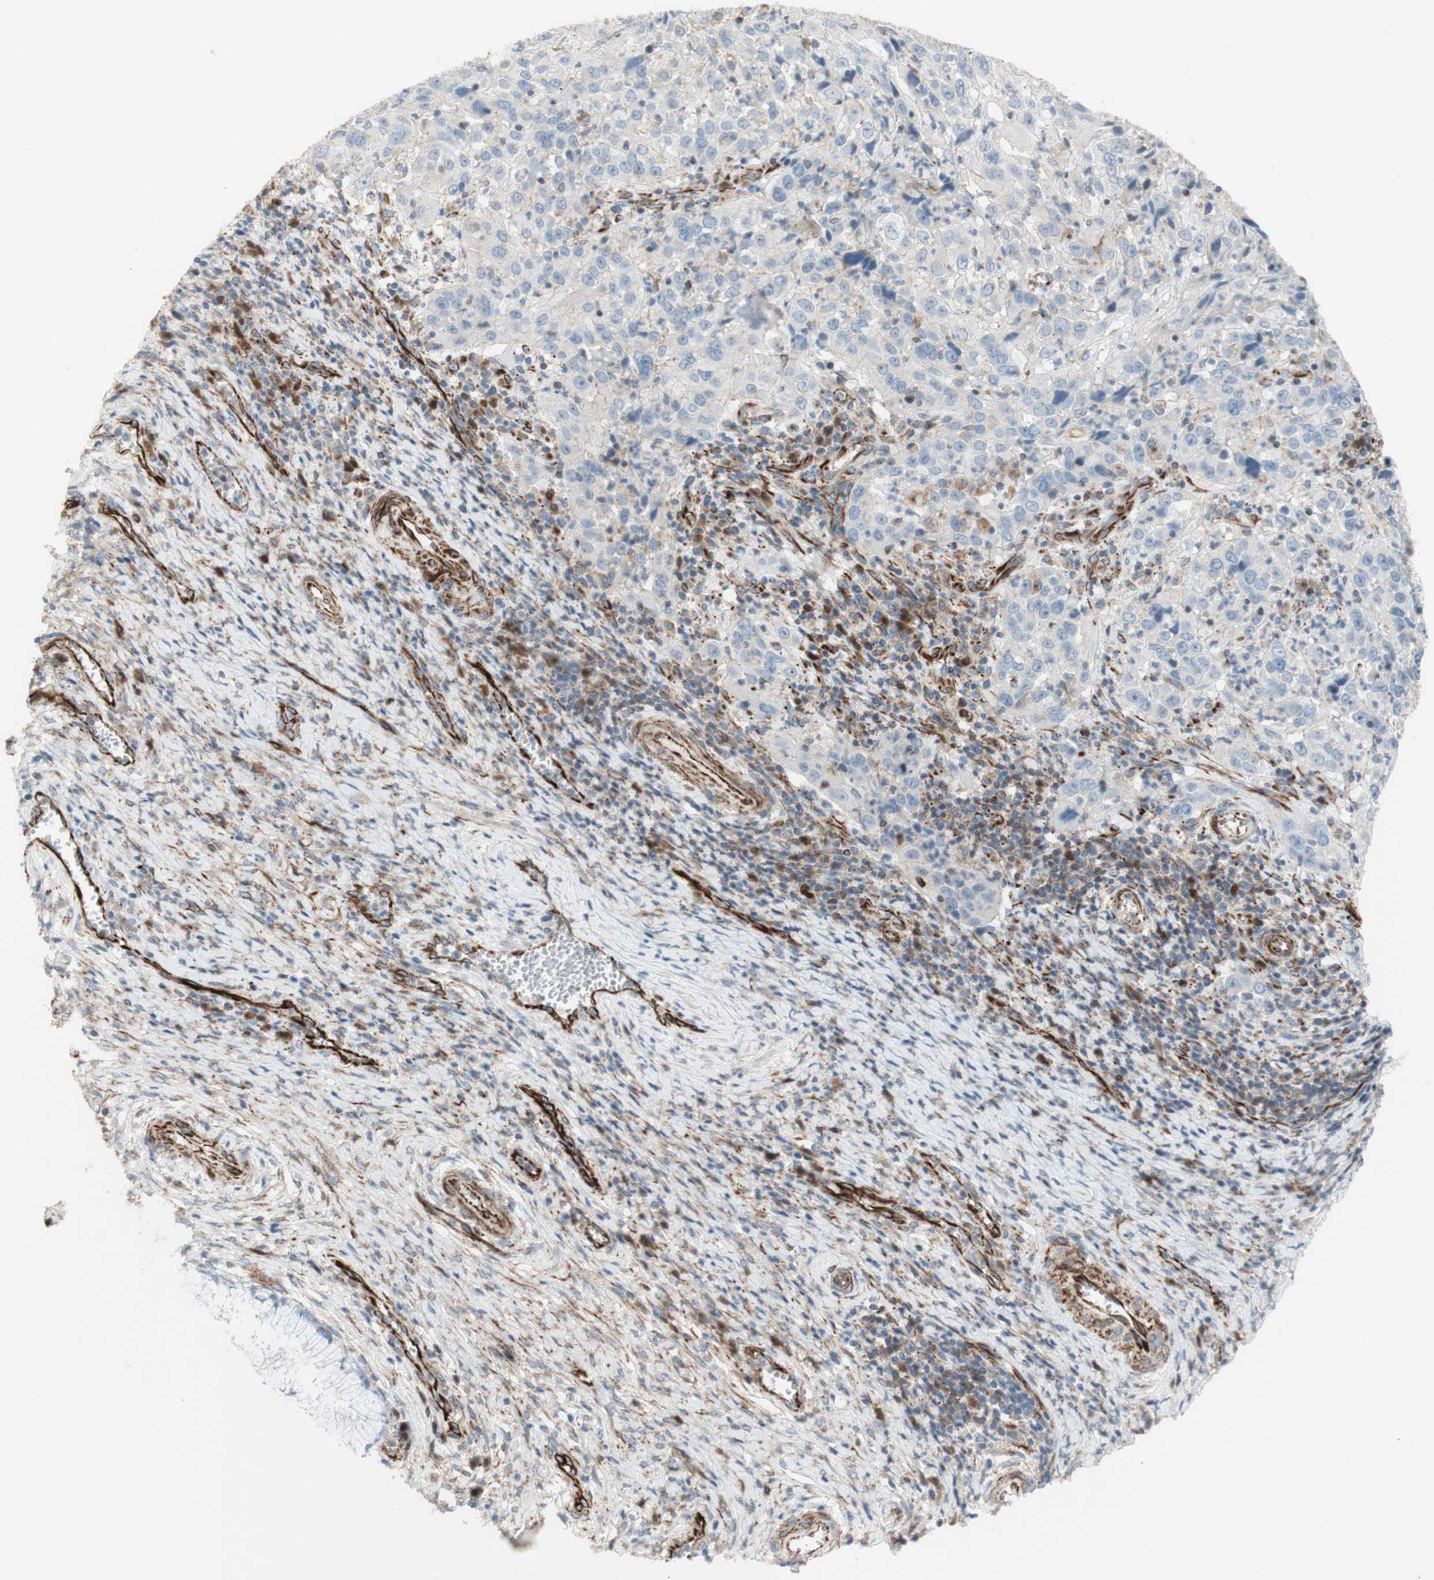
{"staining": {"intensity": "negative", "quantity": "none", "location": "none"}, "tissue": "cervical cancer", "cell_type": "Tumor cells", "image_type": "cancer", "snomed": [{"axis": "morphology", "description": "Squamous cell carcinoma, NOS"}, {"axis": "topography", "description": "Cervix"}], "caption": "Immunohistochemistry (IHC) of human cervical cancer shows no positivity in tumor cells. The staining was performed using DAB (3,3'-diaminobenzidine) to visualize the protein expression in brown, while the nuclei were stained in blue with hematoxylin (Magnification: 20x).", "gene": "POU2AF1", "patient": {"sex": "female", "age": 32}}